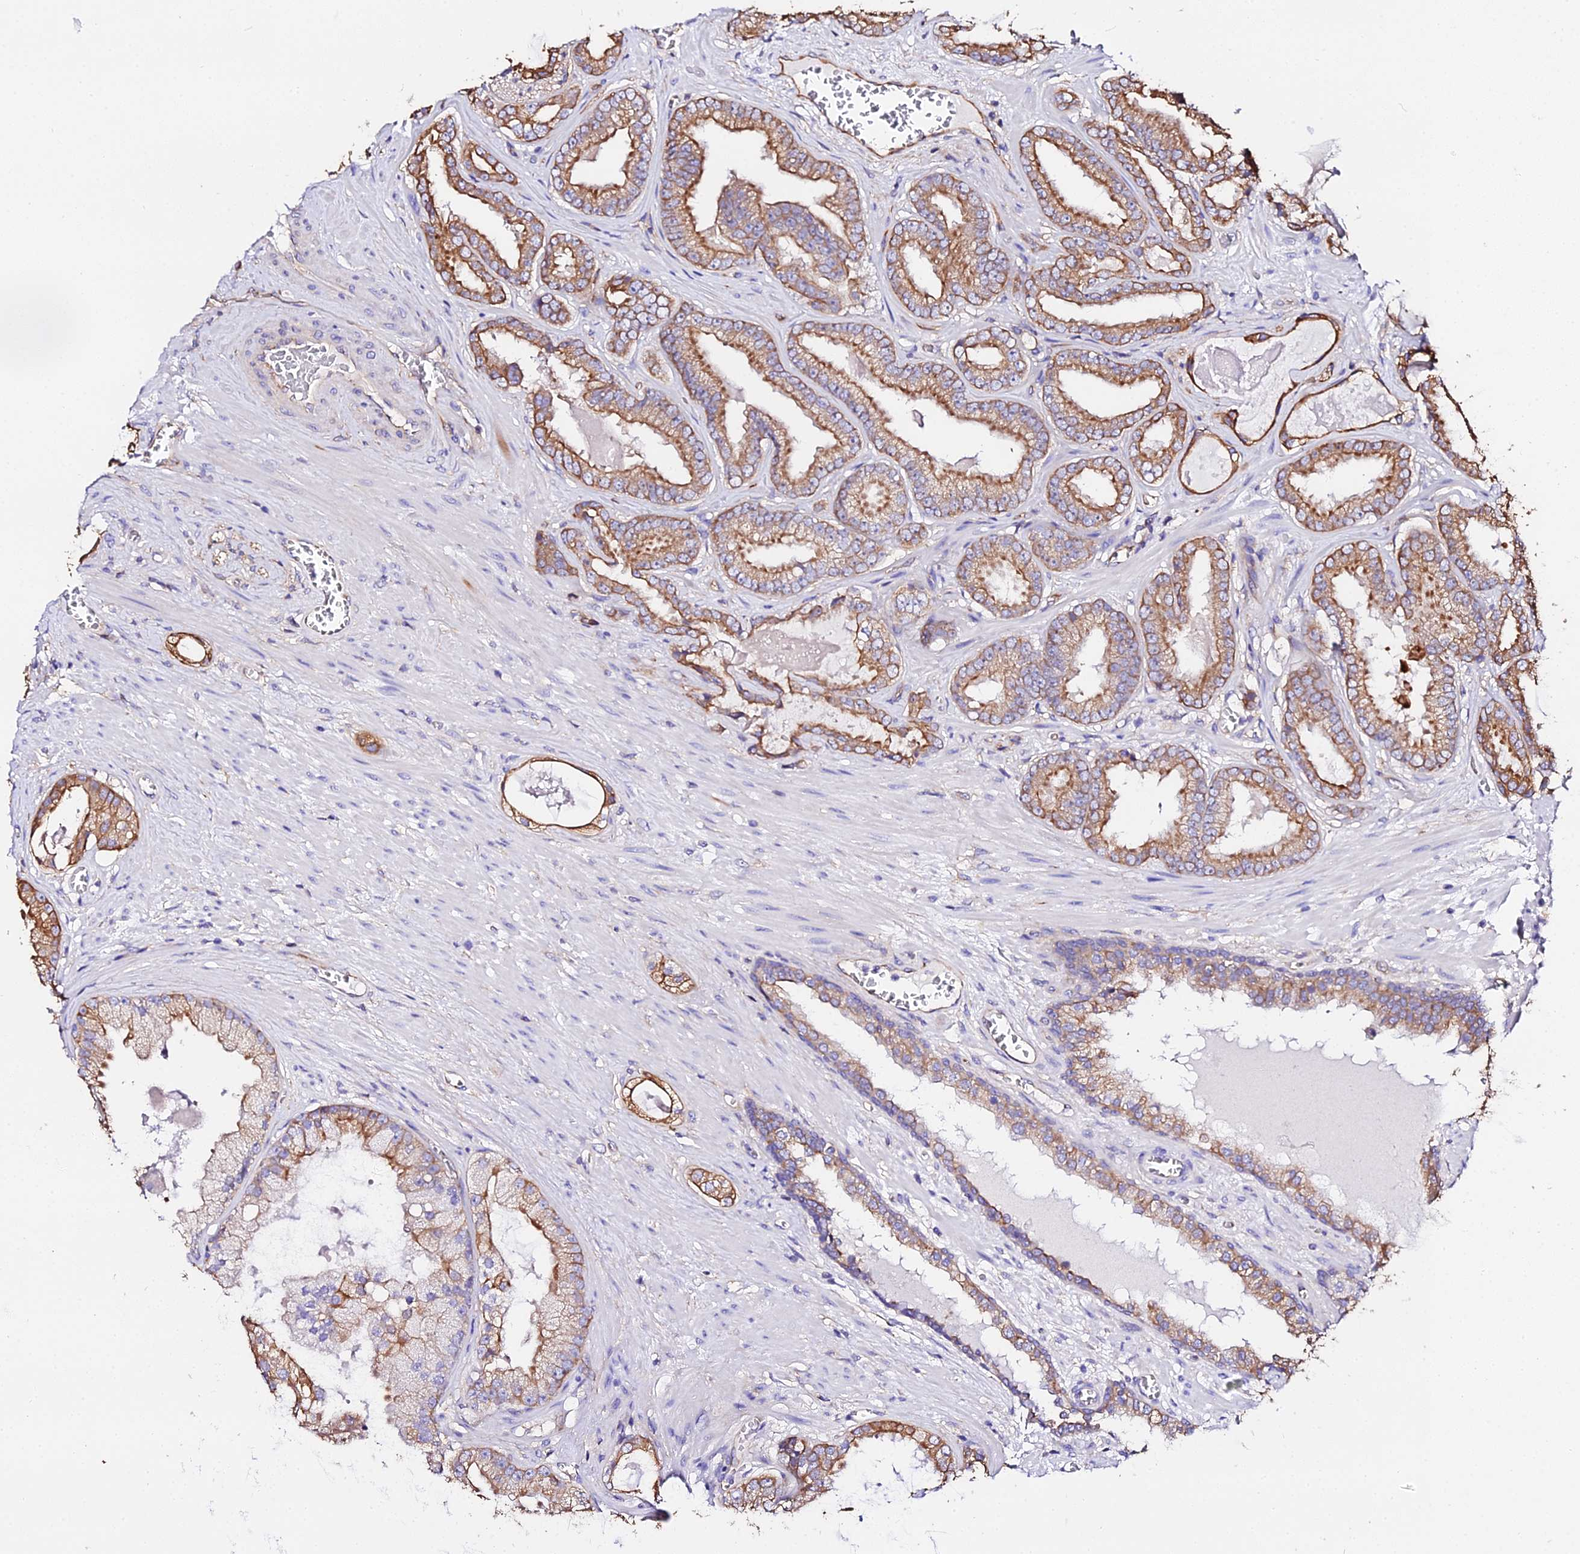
{"staining": {"intensity": "moderate", "quantity": ">75%", "location": "cytoplasmic/membranous"}, "tissue": "prostate cancer", "cell_type": "Tumor cells", "image_type": "cancer", "snomed": [{"axis": "morphology", "description": "Adenocarcinoma, Low grade"}, {"axis": "topography", "description": "Prostate"}], "caption": "A high-resolution micrograph shows immunohistochemistry staining of prostate cancer (low-grade adenocarcinoma), which displays moderate cytoplasmic/membranous positivity in approximately >75% of tumor cells.", "gene": "DAW1", "patient": {"sex": "male", "age": 57}}